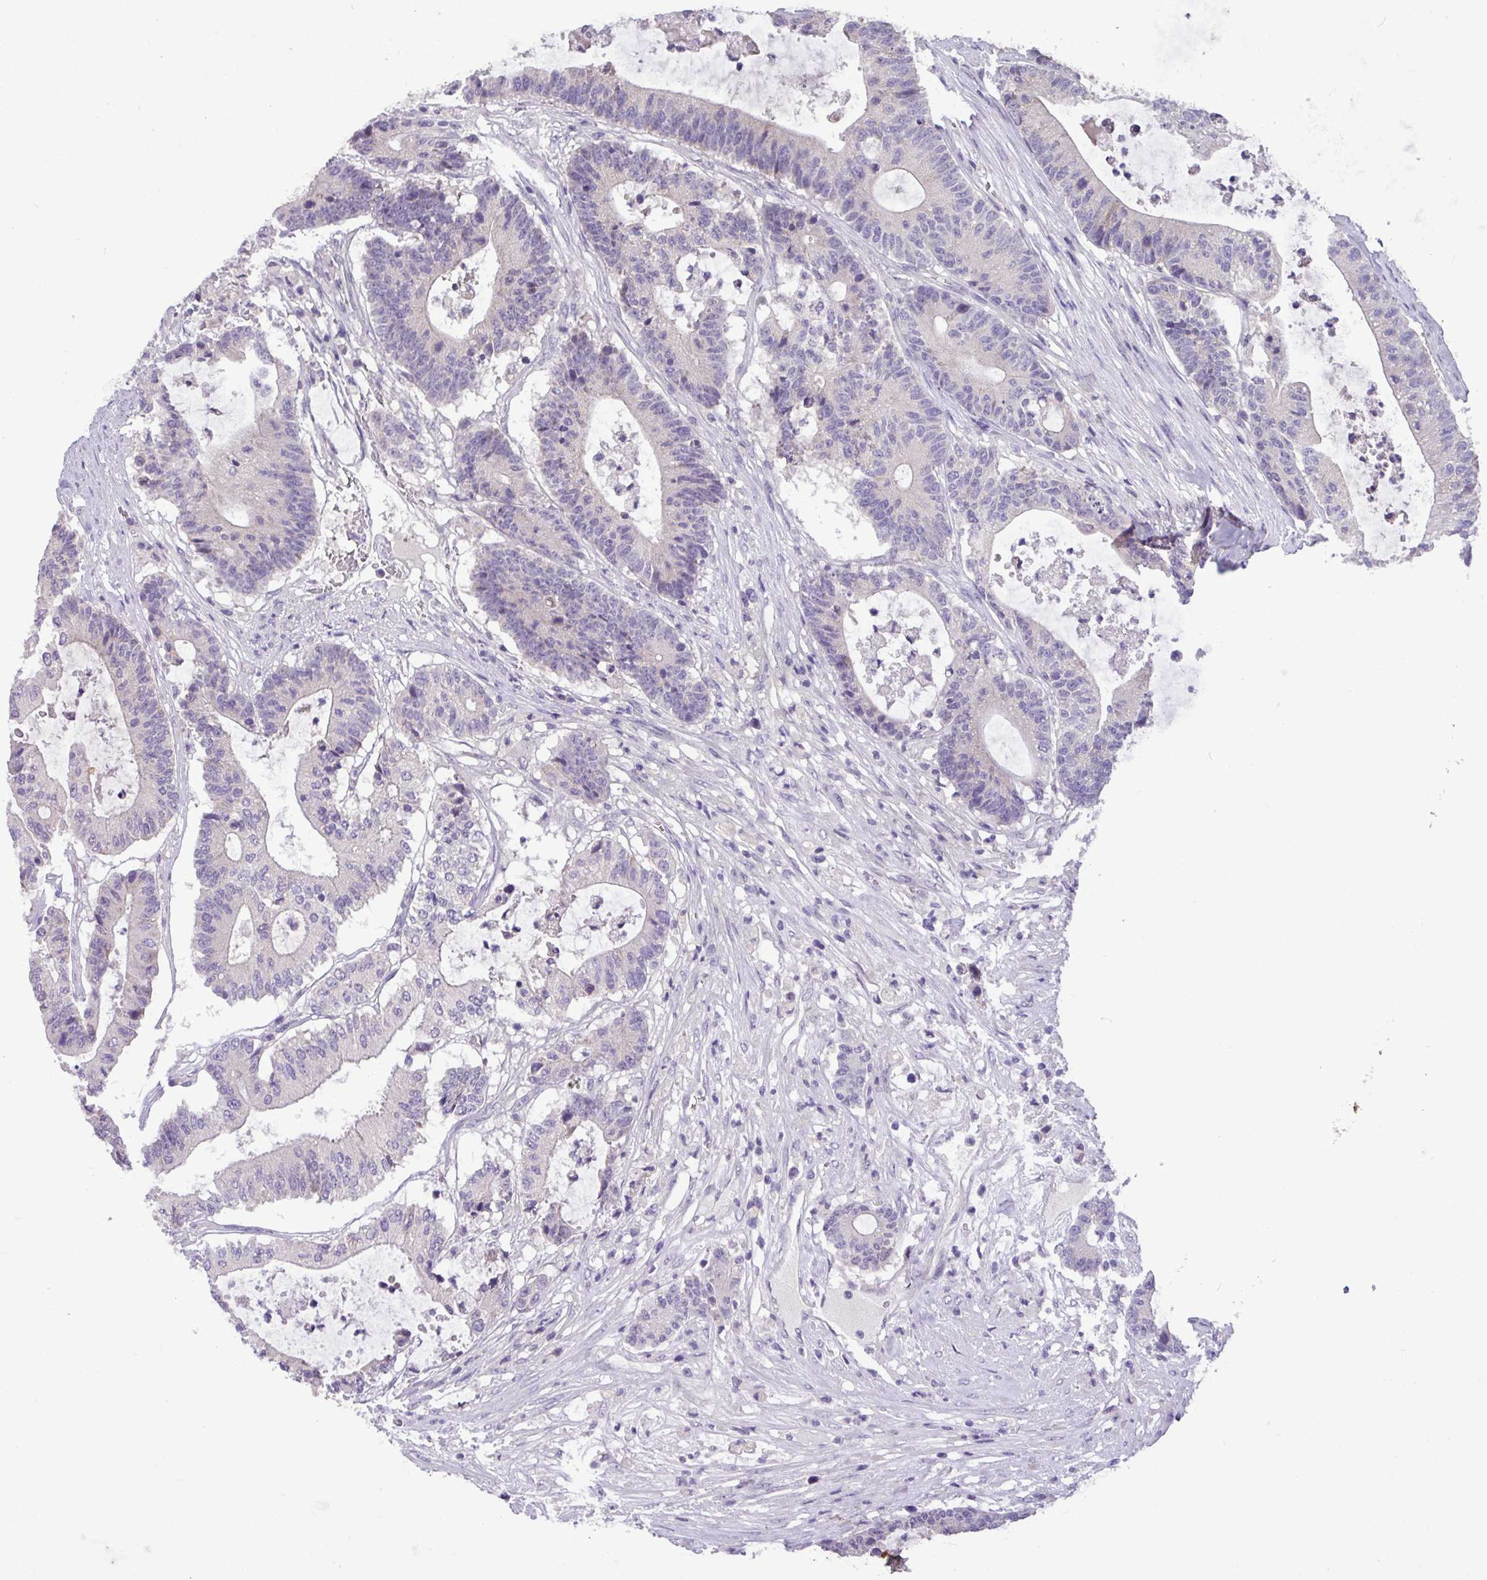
{"staining": {"intensity": "negative", "quantity": "none", "location": "none"}, "tissue": "colorectal cancer", "cell_type": "Tumor cells", "image_type": "cancer", "snomed": [{"axis": "morphology", "description": "Adenocarcinoma, NOS"}, {"axis": "topography", "description": "Colon"}], "caption": "Colorectal adenocarcinoma stained for a protein using immunohistochemistry (IHC) reveals no staining tumor cells.", "gene": "PAX8", "patient": {"sex": "female", "age": 84}}